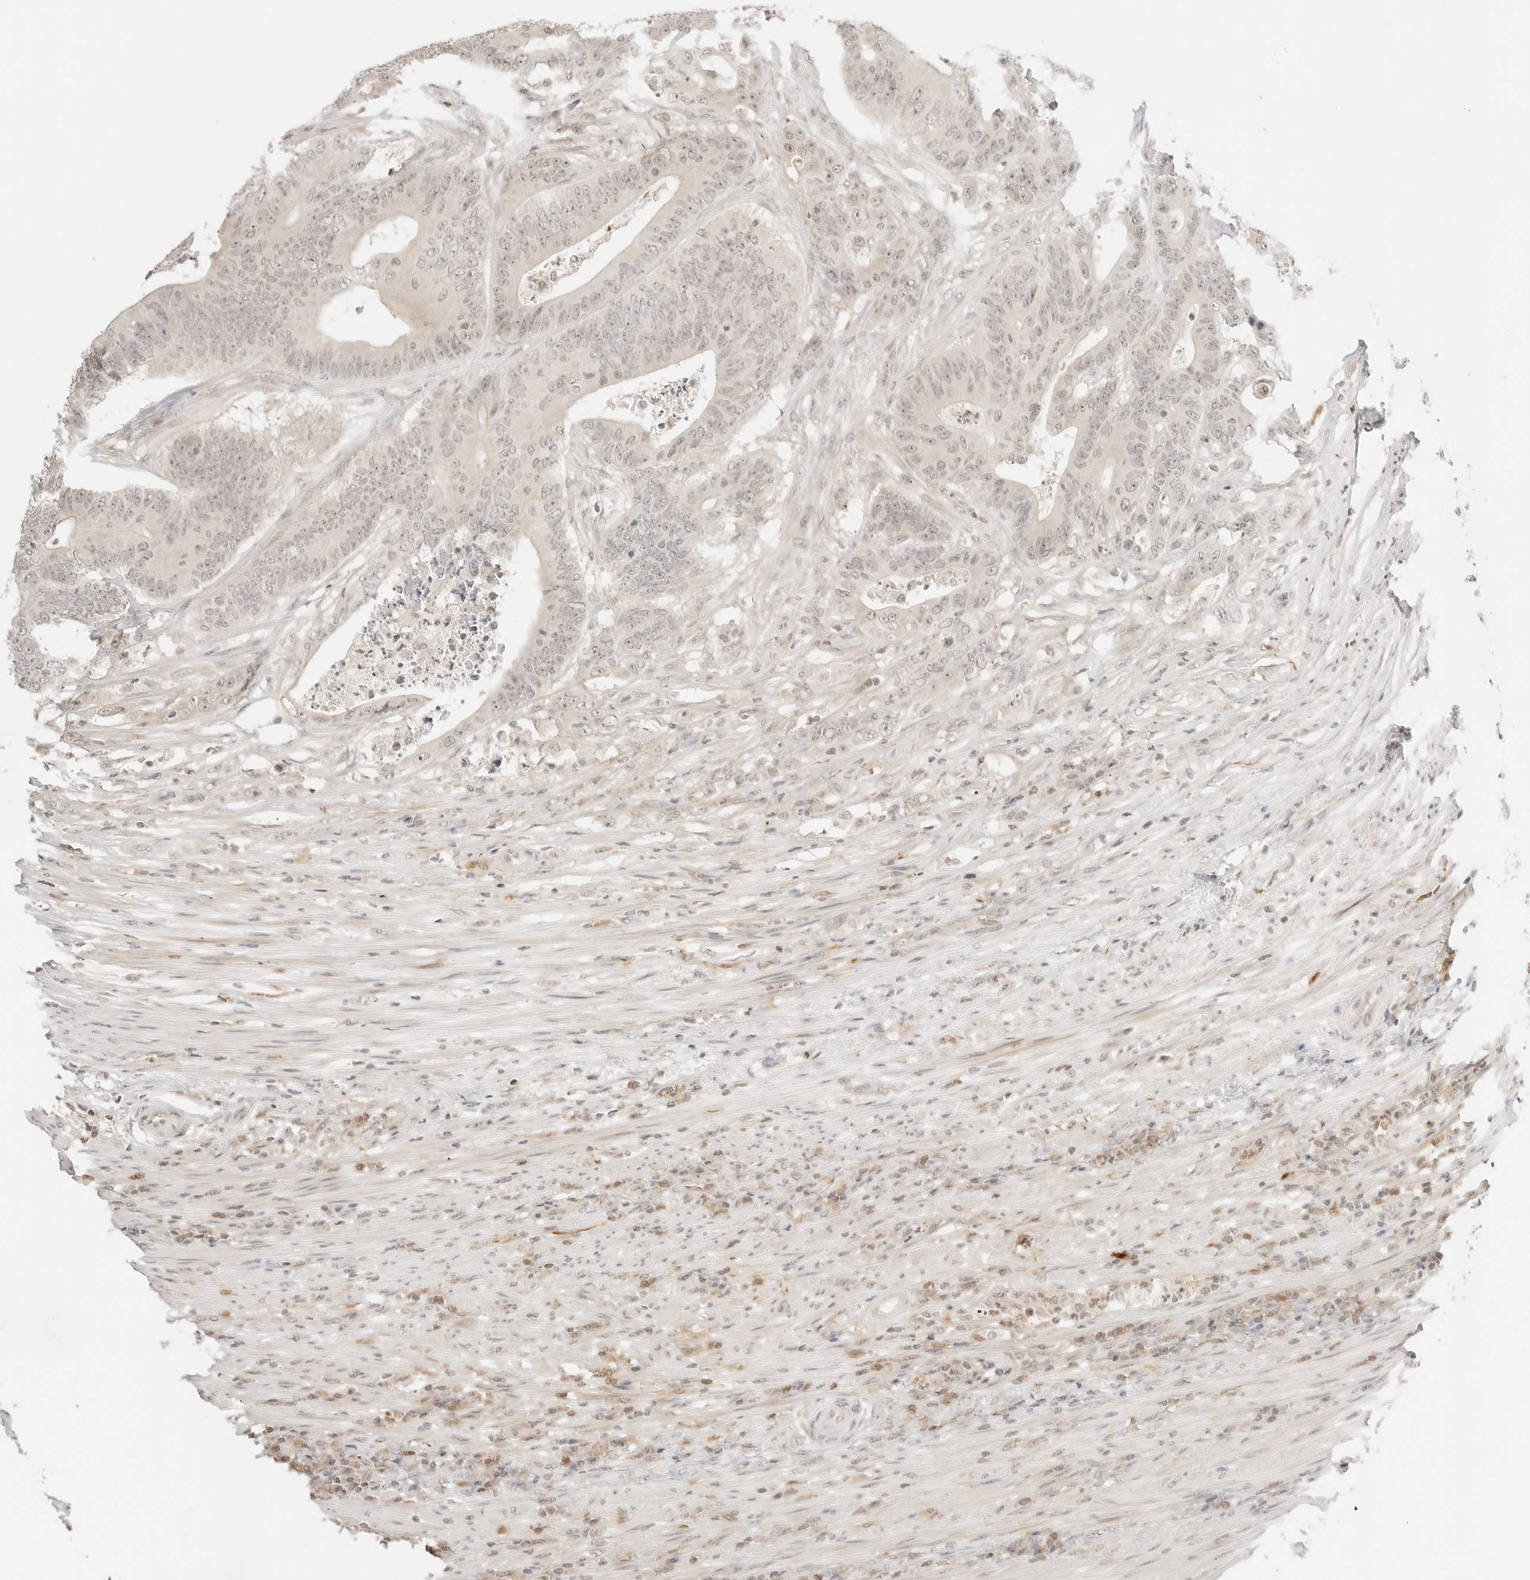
{"staining": {"intensity": "weak", "quantity": "25%-75%", "location": "nuclear"}, "tissue": "colorectal cancer", "cell_type": "Tumor cells", "image_type": "cancer", "snomed": [{"axis": "morphology", "description": "Adenocarcinoma, NOS"}, {"axis": "topography", "description": "Colon"}], "caption": "IHC image of neoplastic tissue: human colorectal adenocarcinoma stained using immunohistochemistry reveals low levels of weak protein expression localized specifically in the nuclear of tumor cells, appearing as a nuclear brown color.", "gene": "RPS6KL1", "patient": {"sex": "male", "age": 83}}